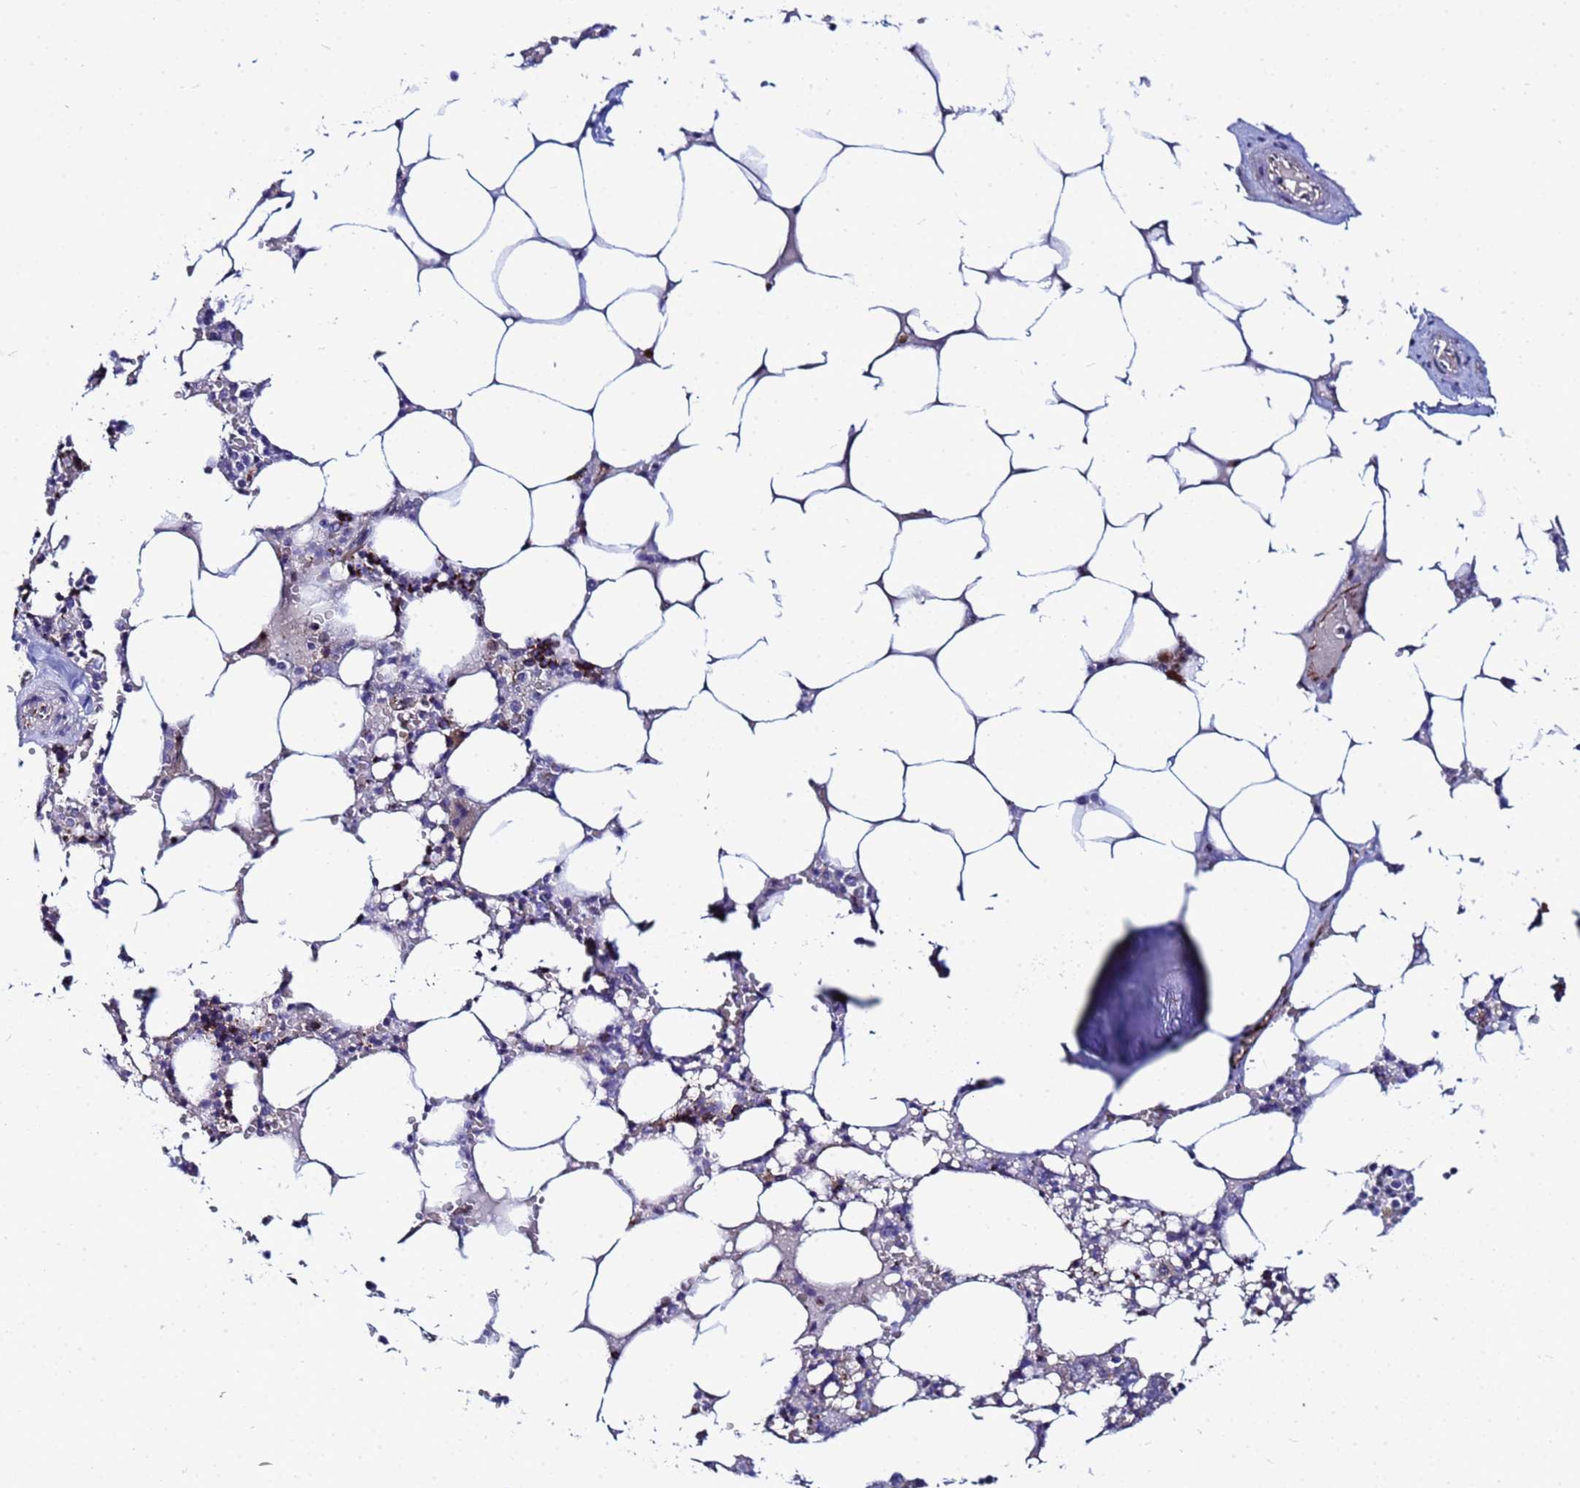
{"staining": {"intensity": "moderate", "quantity": "<25%", "location": "nuclear"}, "tissue": "bone marrow", "cell_type": "Hematopoietic cells", "image_type": "normal", "snomed": [{"axis": "morphology", "description": "Normal tissue, NOS"}, {"axis": "topography", "description": "Bone marrow"}], "caption": "Human bone marrow stained with a brown dye exhibits moderate nuclear positive positivity in approximately <25% of hematopoietic cells.", "gene": "SLC25A37", "patient": {"sex": "male", "age": 64}}